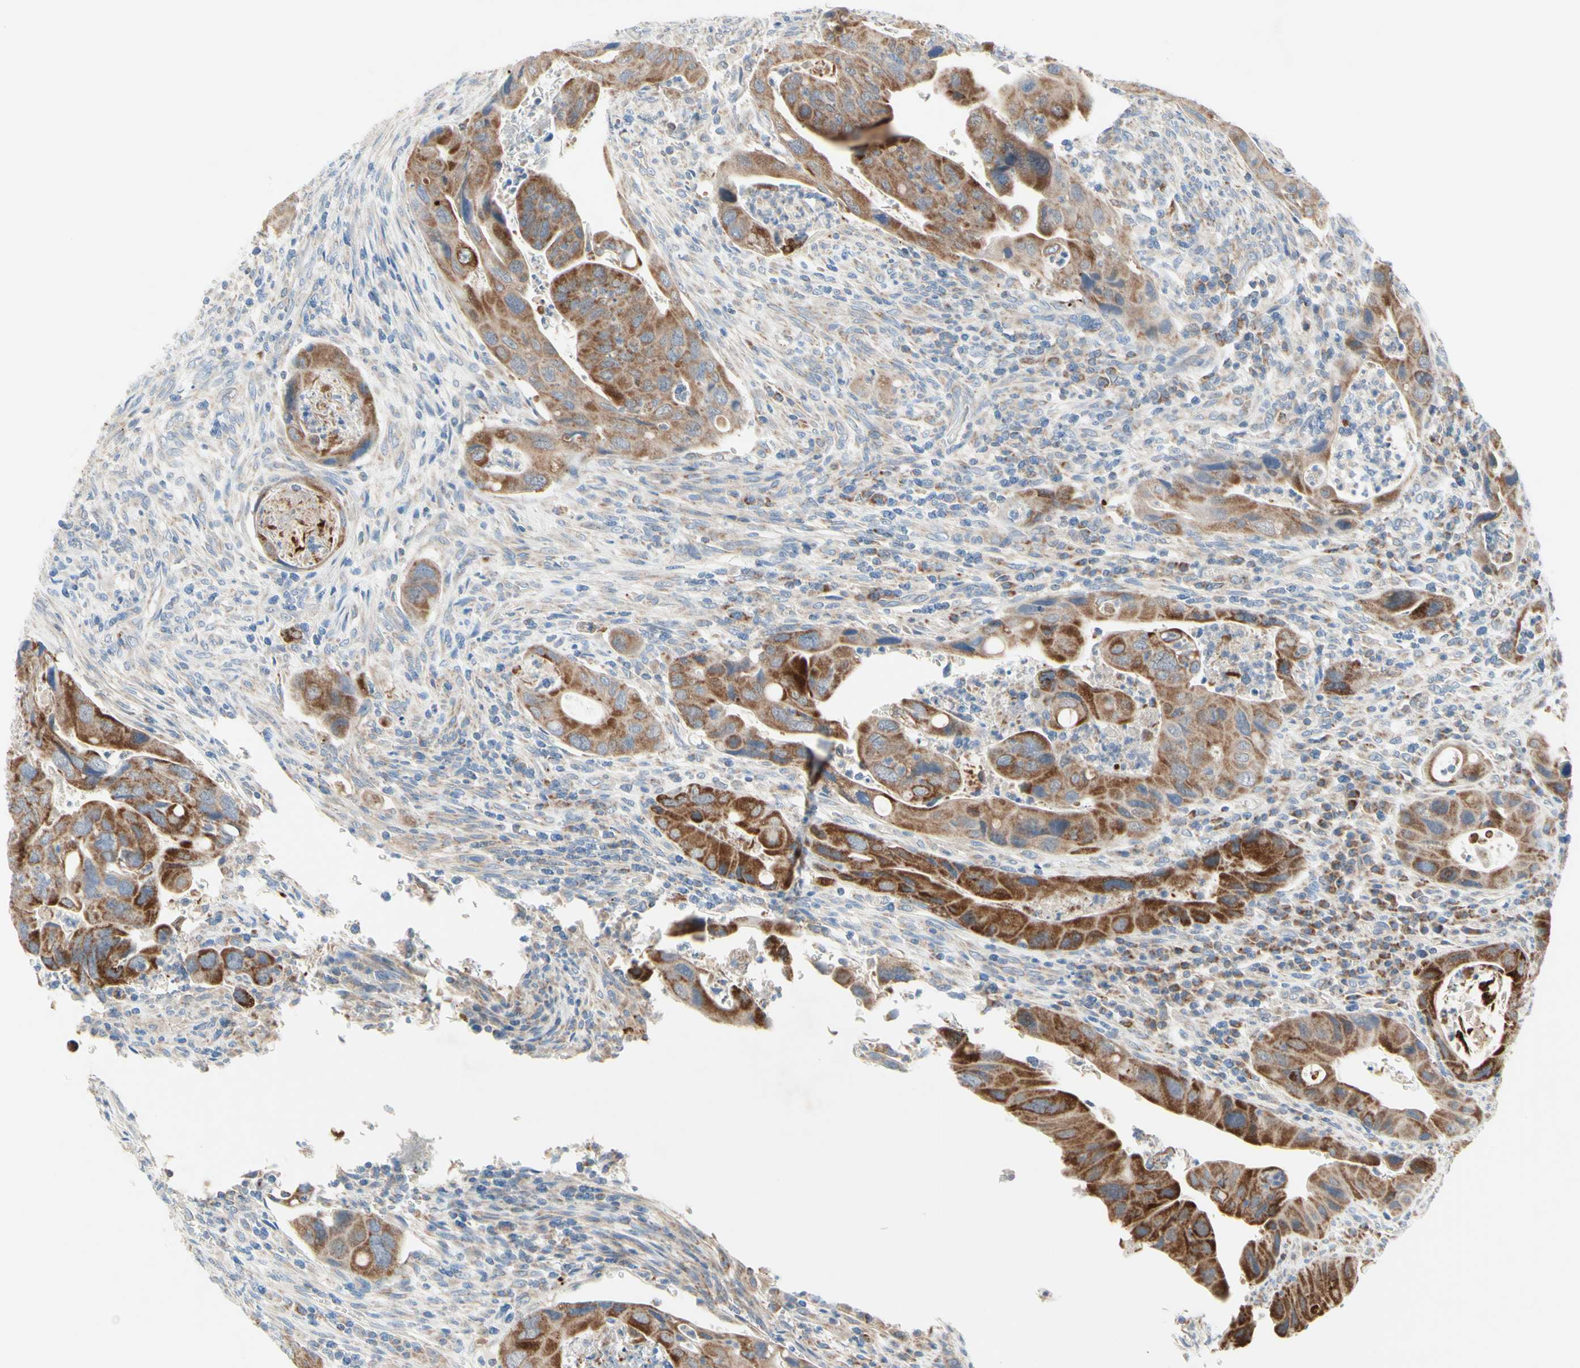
{"staining": {"intensity": "strong", "quantity": "25%-75%", "location": "cytoplasmic/membranous"}, "tissue": "colorectal cancer", "cell_type": "Tumor cells", "image_type": "cancer", "snomed": [{"axis": "morphology", "description": "Adenocarcinoma, NOS"}, {"axis": "topography", "description": "Rectum"}], "caption": "Strong cytoplasmic/membranous staining for a protein is identified in about 25%-75% of tumor cells of colorectal cancer (adenocarcinoma) using immunohistochemistry (IHC).", "gene": "MFF", "patient": {"sex": "female", "age": 57}}